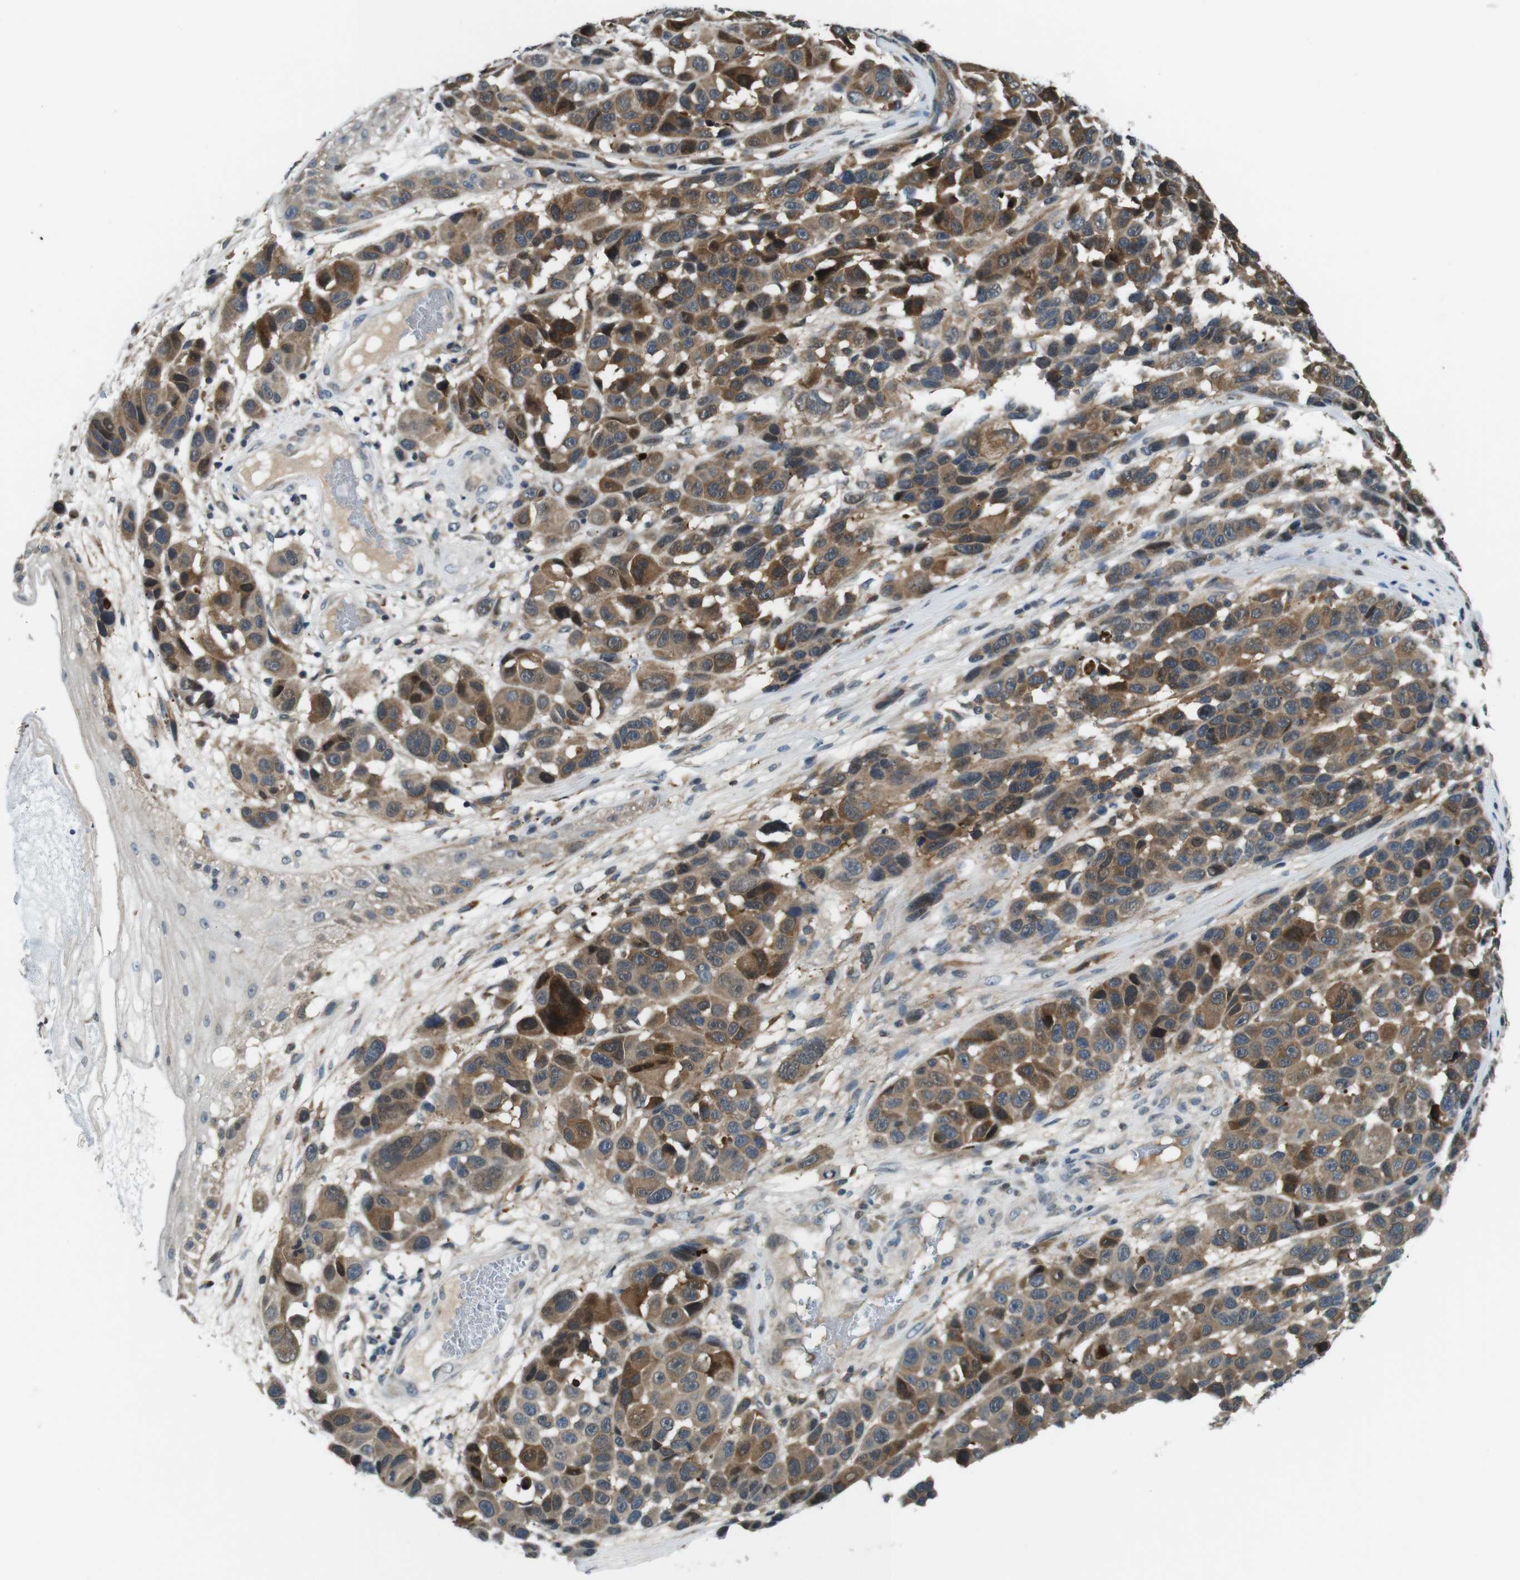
{"staining": {"intensity": "moderate", "quantity": ">75%", "location": "cytoplasmic/membranous"}, "tissue": "melanoma", "cell_type": "Tumor cells", "image_type": "cancer", "snomed": [{"axis": "morphology", "description": "Malignant melanoma, NOS"}, {"axis": "topography", "description": "Skin"}], "caption": "Moderate cytoplasmic/membranous protein positivity is appreciated in approximately >75% of tumor cells in melanoma.", "gene": "LRP5", "patient": {"sex": "male", "age": 53}}